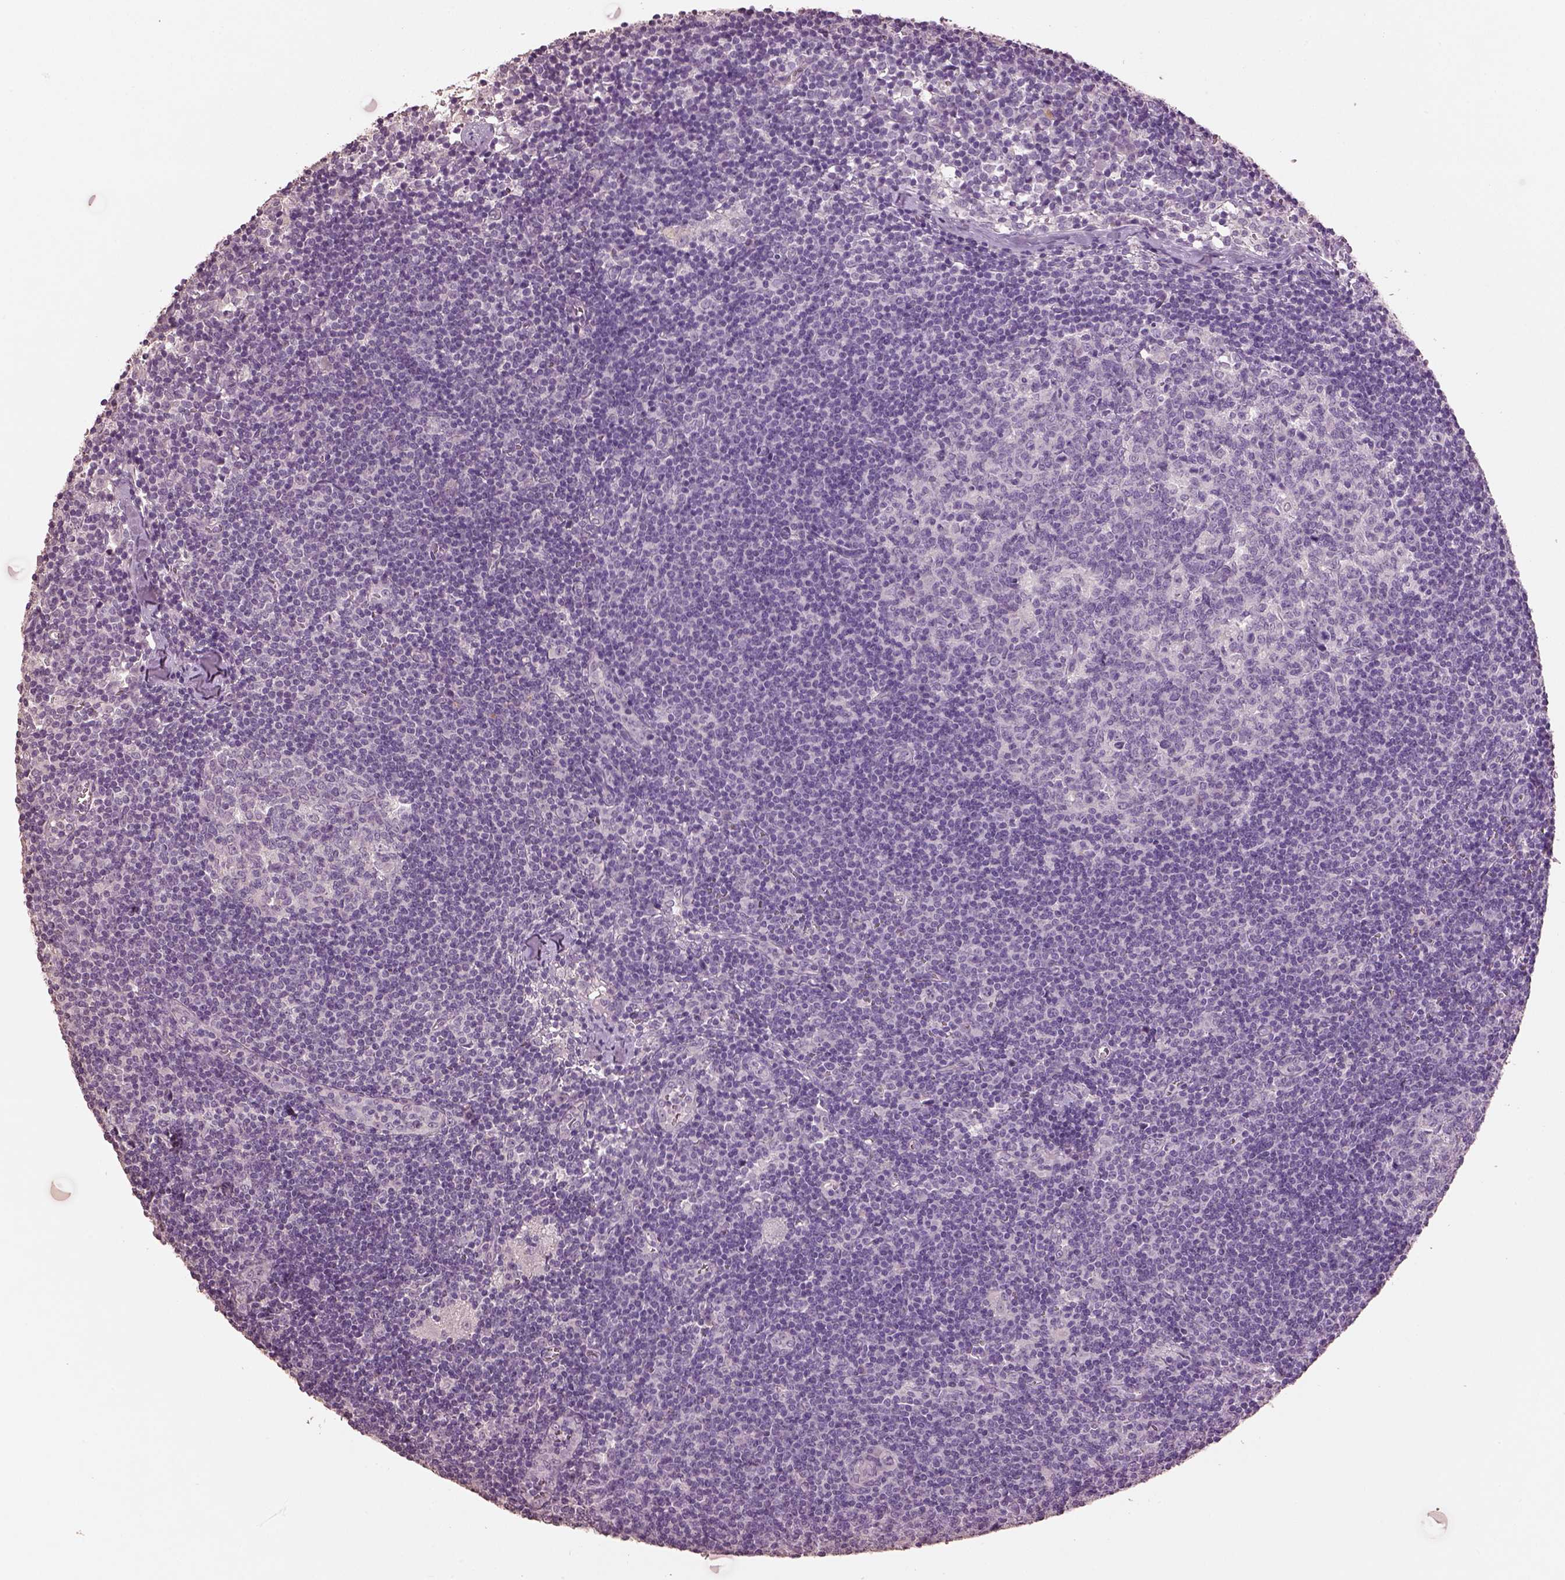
{"staining": {"intensity": "negative", "quantity": "none", "location": "none"}, "tissue": "lymph node", "cell_type": "Germinal center cells", "image_type": "normal", "snomed": [{"axis": "morphology", "description": "Normal tissue, NOS"}, {"axis": "topography", "description": "Lymph node"}], "caption": "This is an immunohistochemistry image of normal human lymph node. There is no expression in germinal center cells.", "gene": "KCNIP3", "patient": {"sex": "female", "age": 52}}